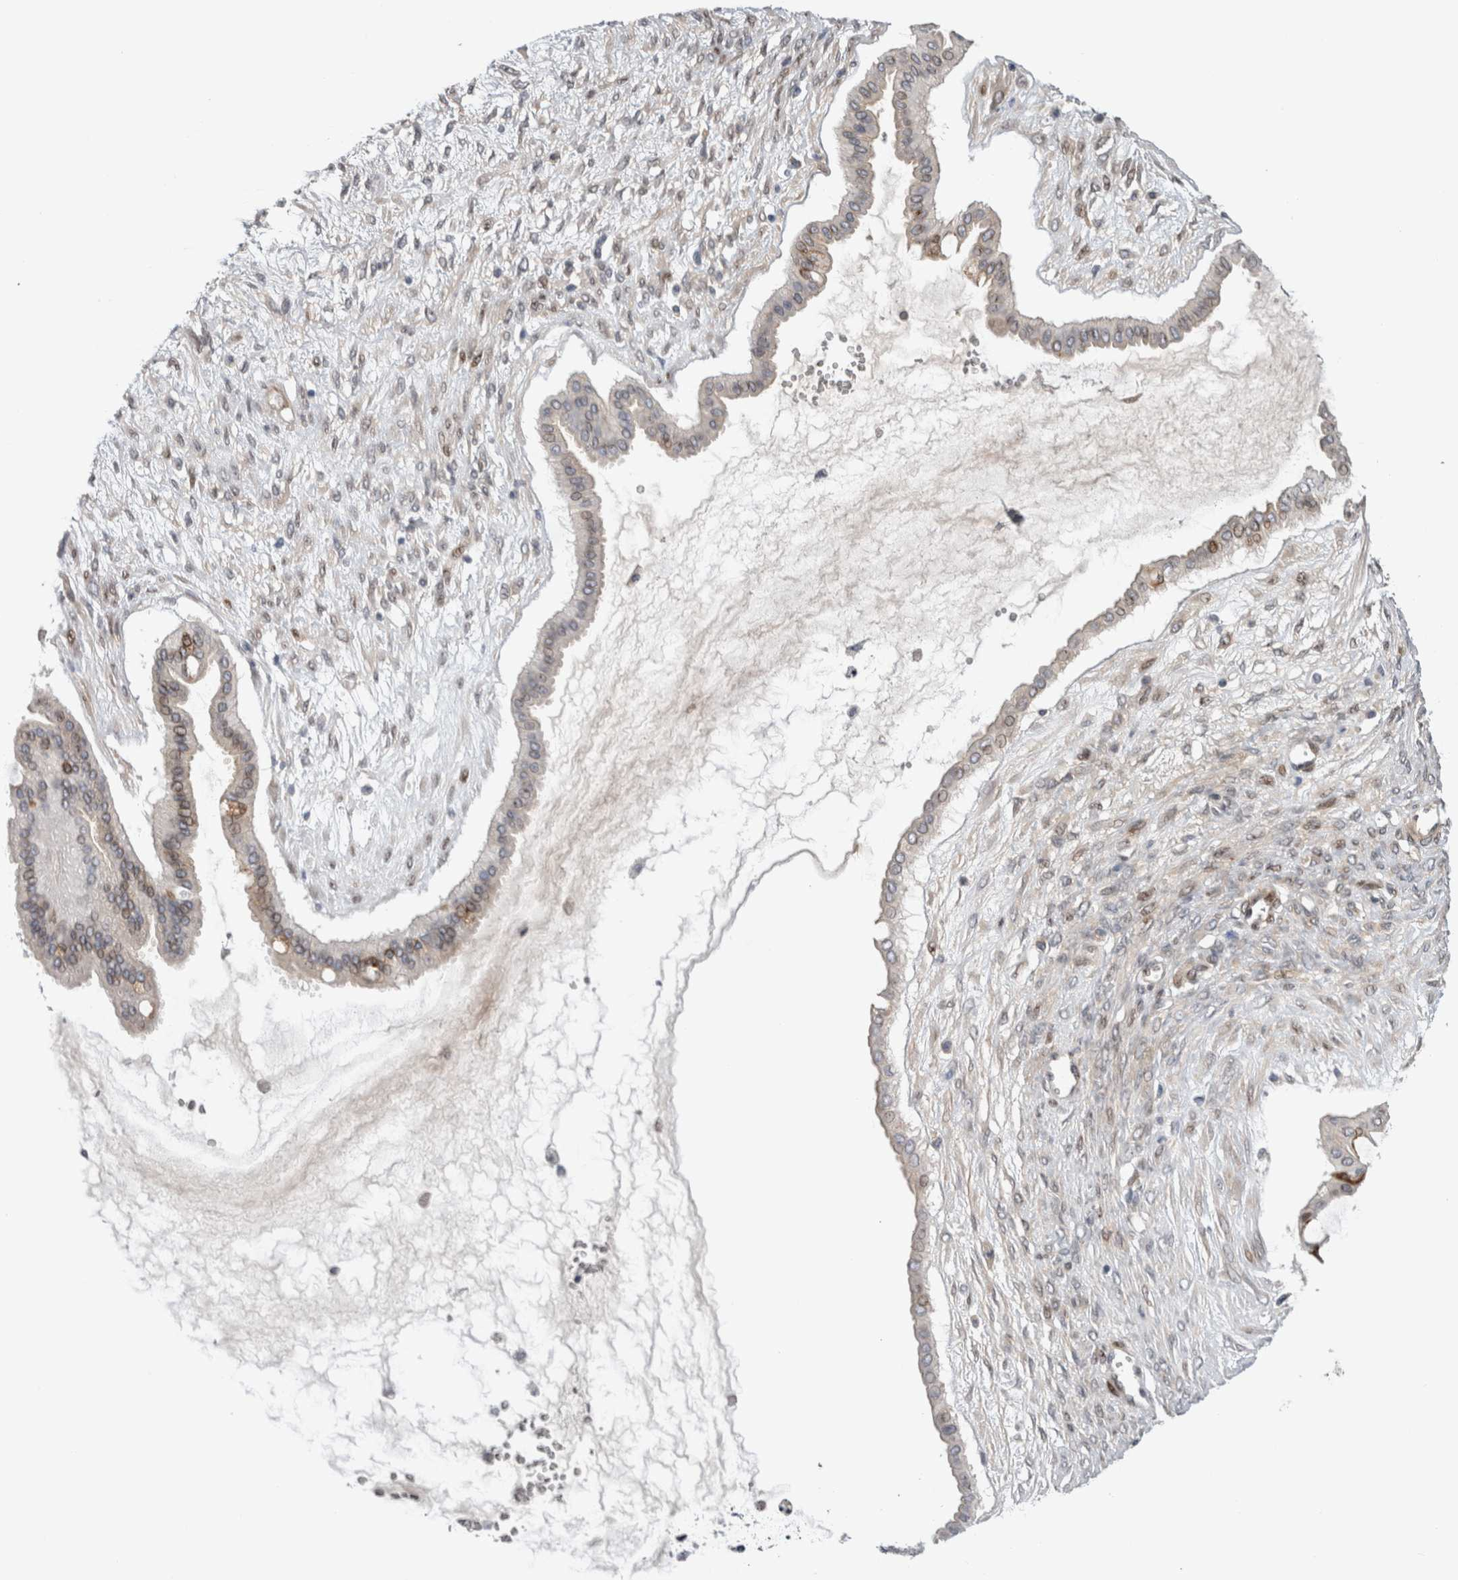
{"staining": {"intensity": "weak", "quantity": "<25%", "location": "nuclear"}, "tissue": "ovarian cancer", "cell_type": "Tumor cells", "image_type": "cancer", "snomed": [{"axis": "morphology", "description": "Cystadenocarcinoma, mucinous, NOS"}, {"axis": "topography", "description": "Ovary"}], "caption": "High magnification brightfield microscopy of mucinous cystadenocarcinoma (ovarian) stained with DAB (3,3'-diaminobenzidine) (brown) and counterstained with hematoxylin (blue): tumor cells show no significant staining. (DAB (3,3'-diaminobenzidine) immunohistochemistry (IHC), high magnification).", "gene": "DMTN", "patient": {"sex": "female", "age": 73}}